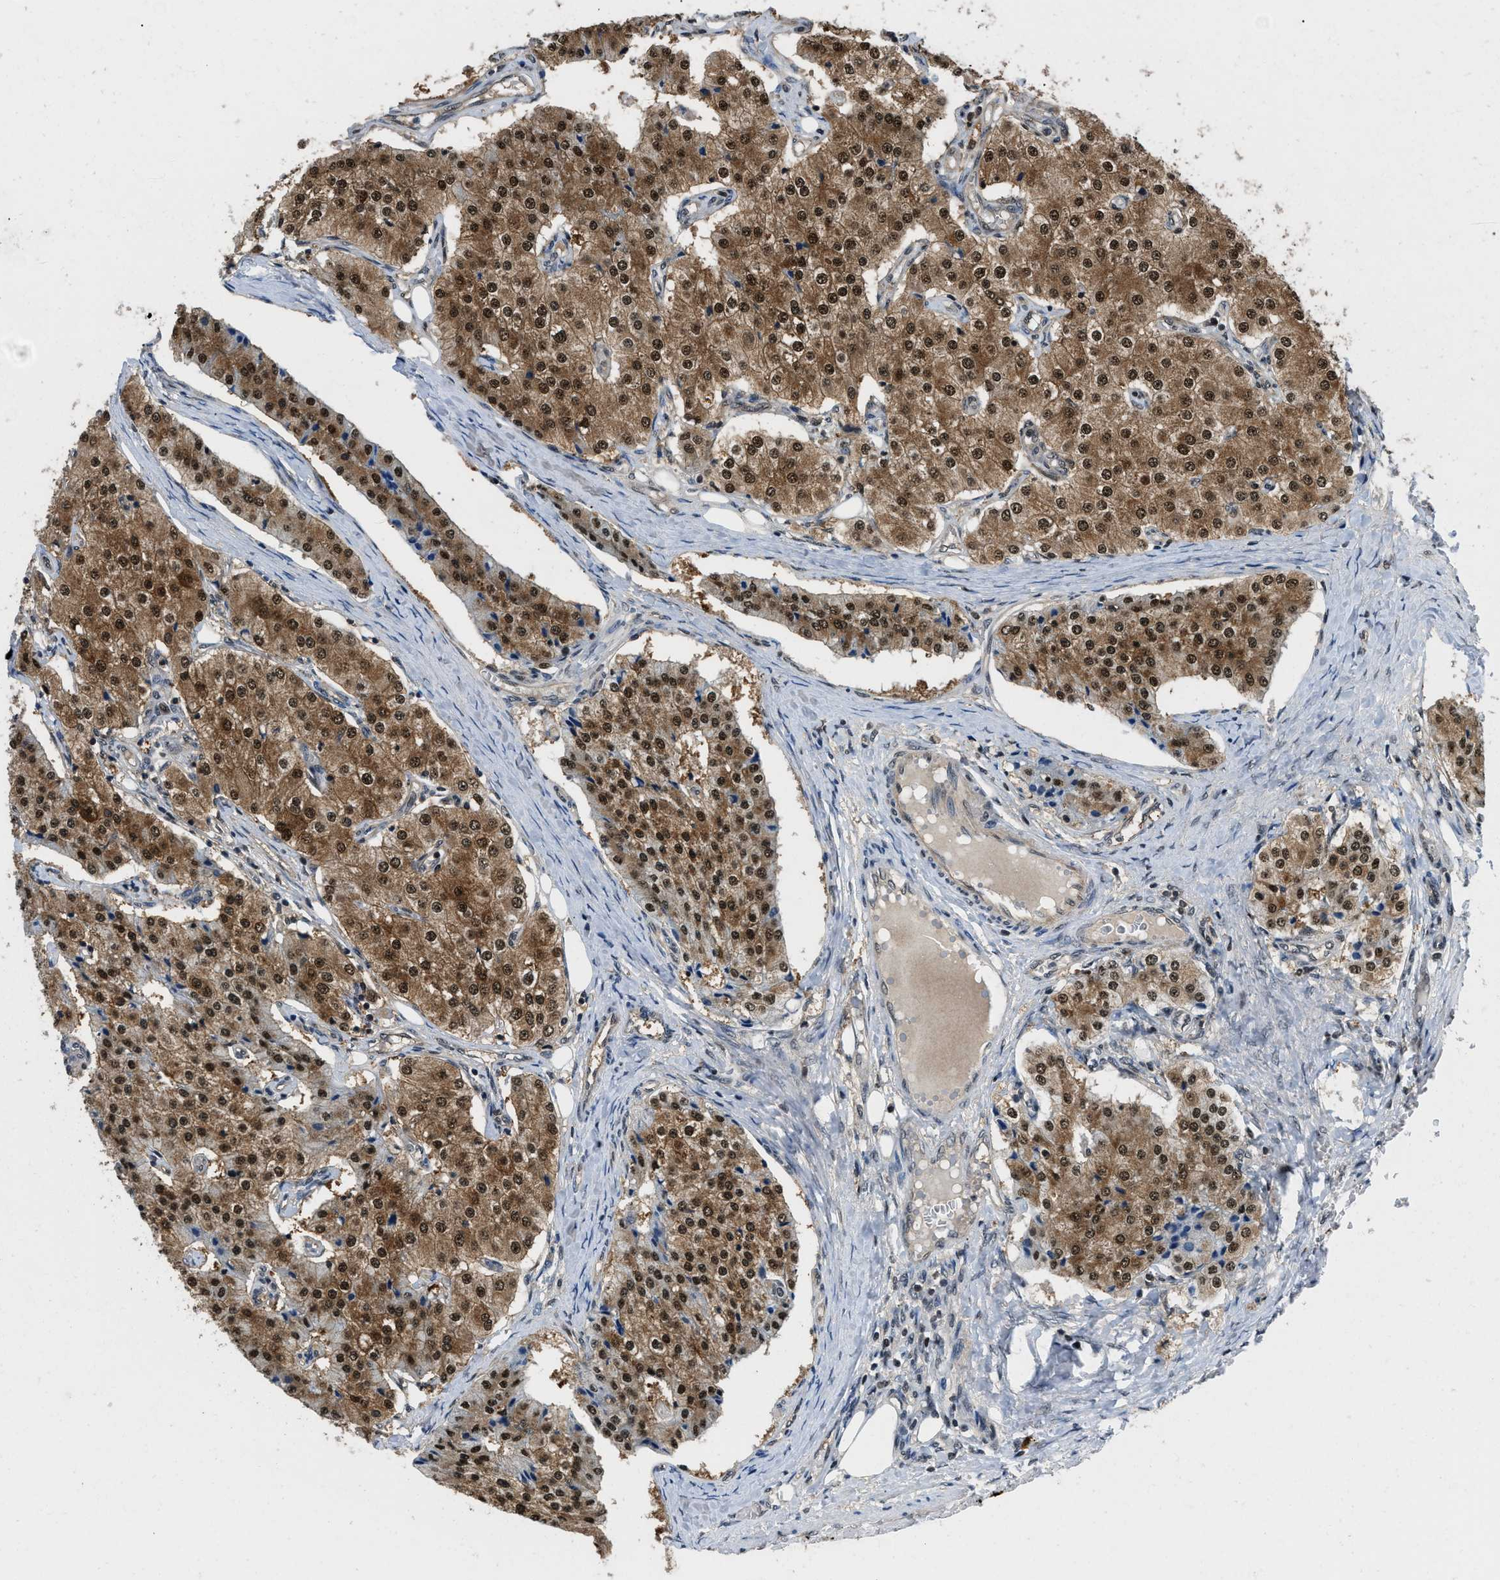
{"staining": {"intensity": "strong", "quantity": ">75%", "location": "cytoplasmic/membranous,nuclear"}, "tissue": "carcinoid", "cell_type": "Tumor cells", "image_type": "cancer", "snomed": [{"axis": "morphology", "description": "Carcinoid, malignant, NOS"}, {"axis": "topography", "description": "Colon"}], "caption": "High-power microscopy captured an IHC micrograph of carcinoid, revealing strong cytoplasmic/membranous and nuclear expression in approximately >75% of tumor cells. (DAB IHC, brown staining for protein, blue staining for nuclei).", "gene": "SAFB", "patient": {"sex": "female", "age": 52}}